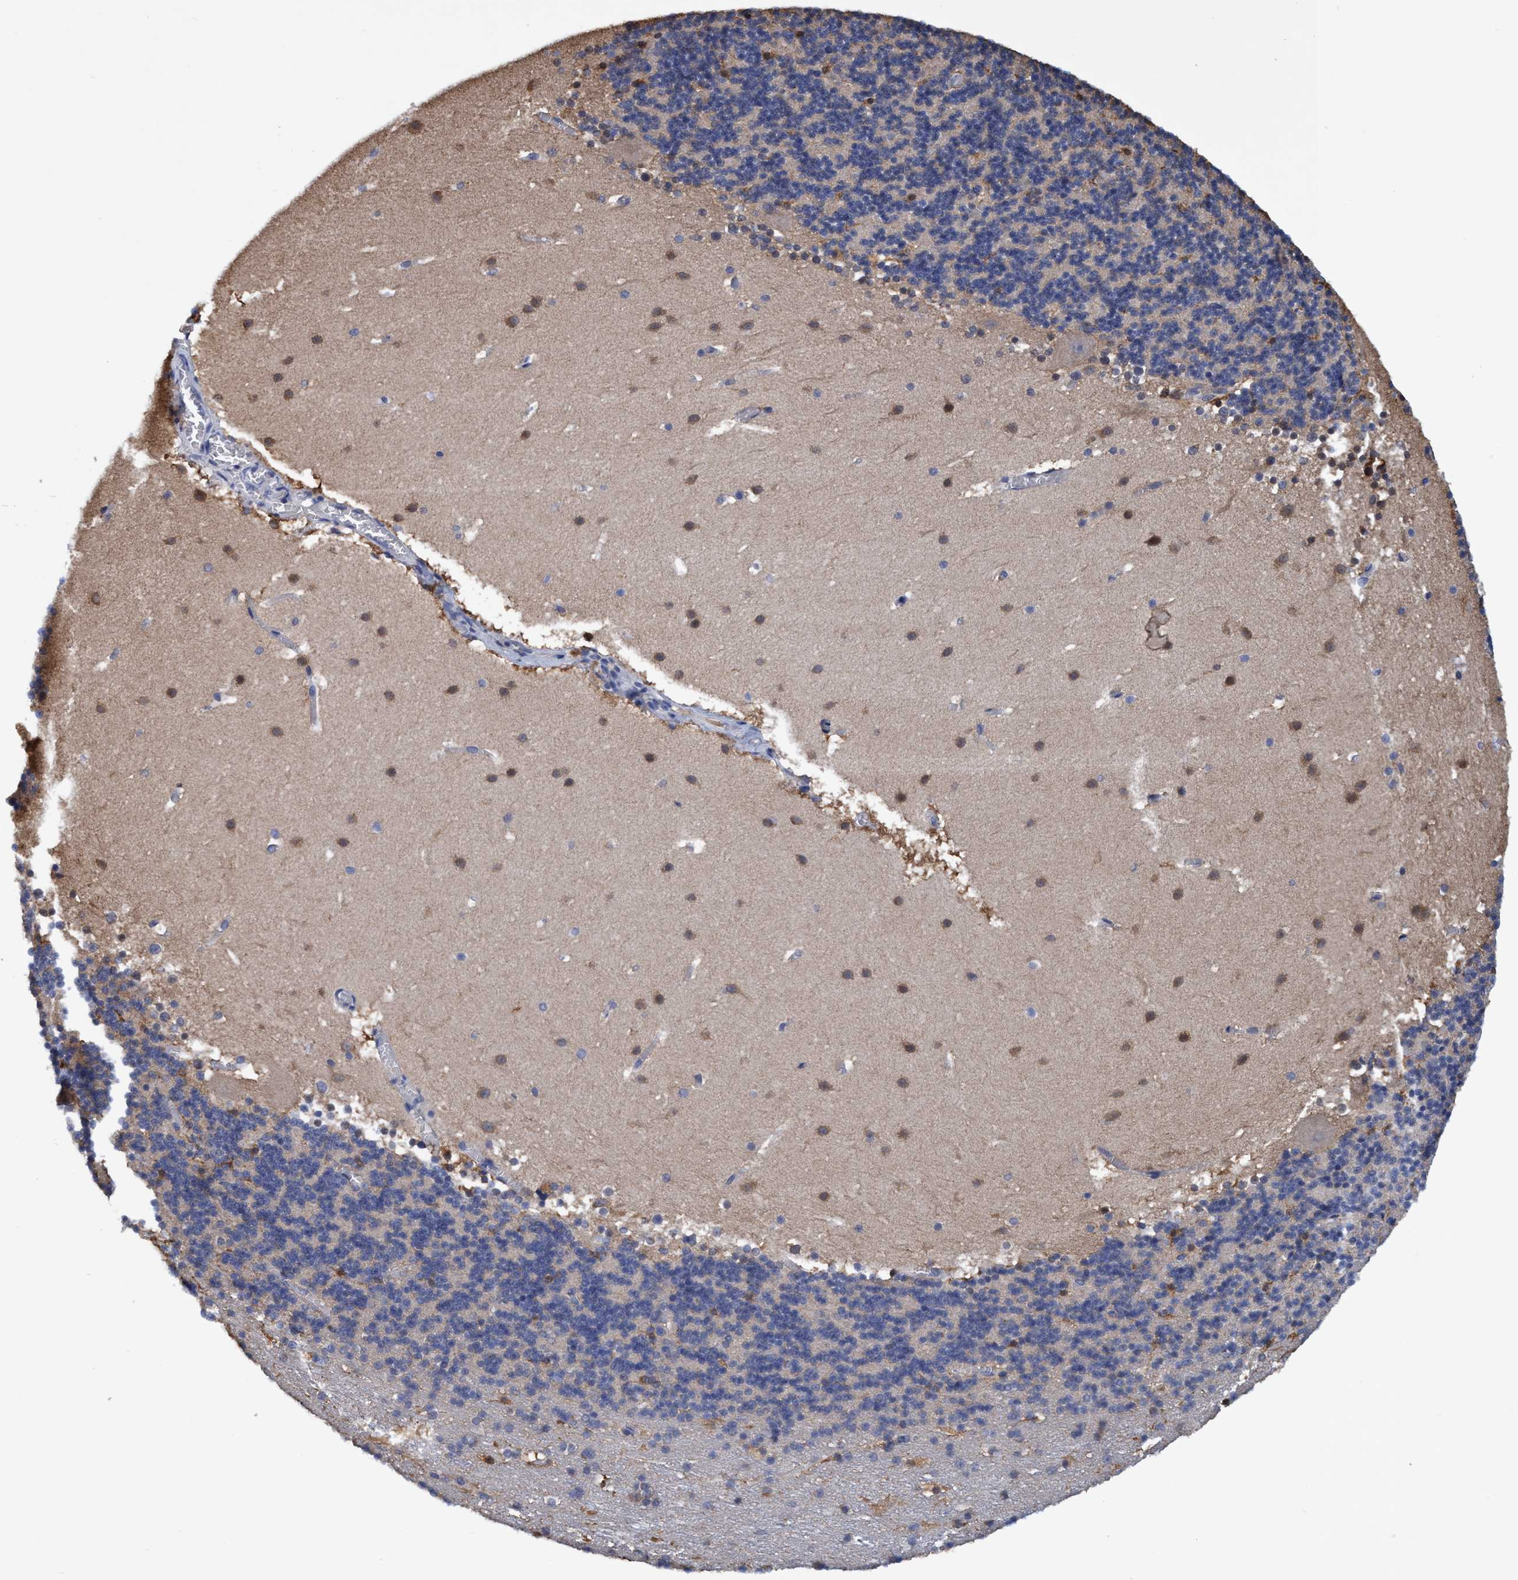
{"staining": {"intensity": "weak", "quantity": "<25%", "location": "cytoplasmic/membranous"}, "tissue": "cerebellum", "cell_type": "Cells in granular layer", "image_type": "normal", "snomed": [{"axis": "morphology", "description": "Normal tissue, NOS"}, {"axis": "topography", "description": "Cerebellum"}], "caption": "The image reveals no staining of cells in granular layer in normal cerebellum. Nuclei are stained in blue.", "gene": "CALCOCO2", "patient": {"sex": "male", "age": 45}}